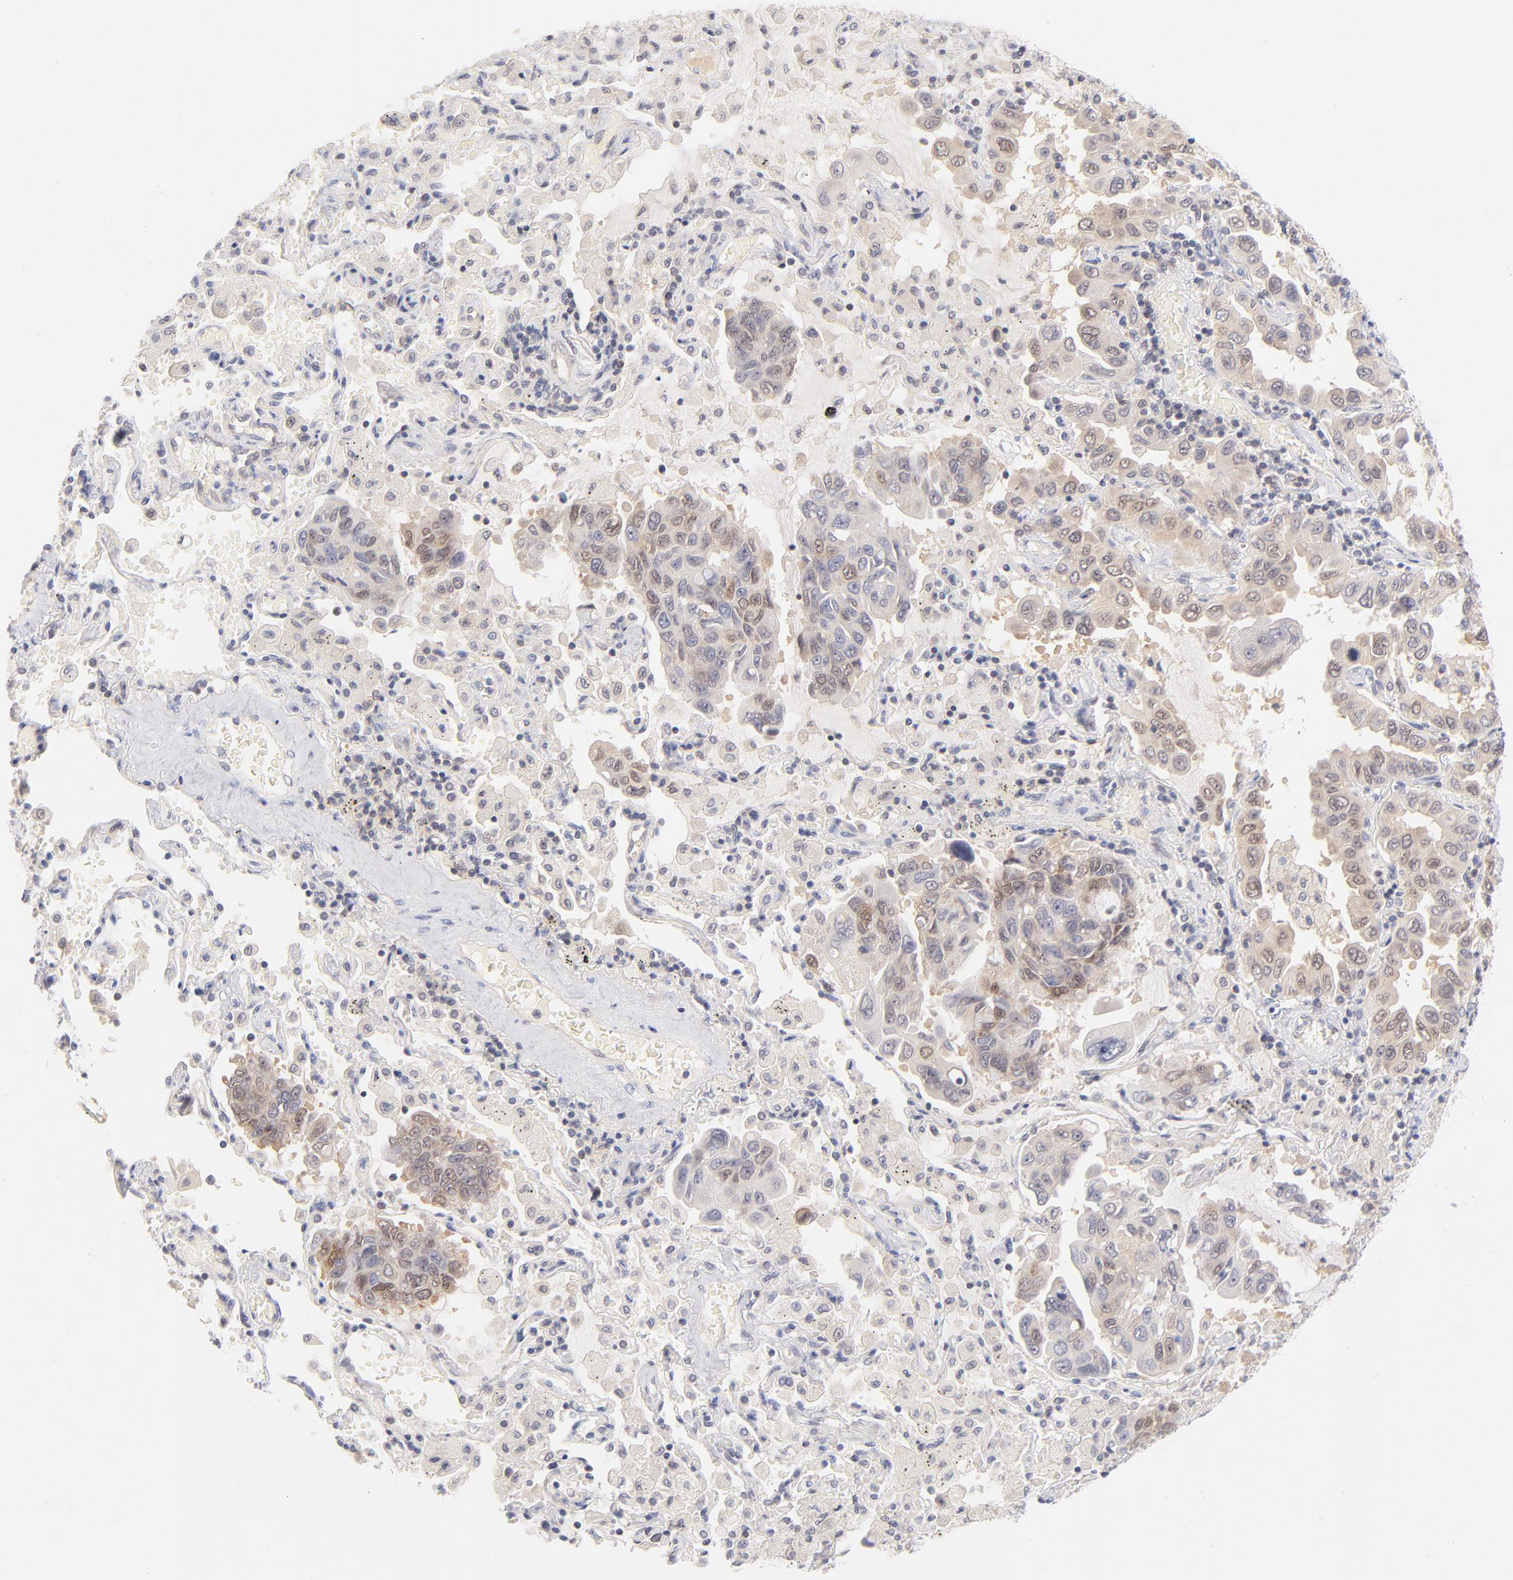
{"staining": {"intensity": "weak", "quantity": "25%-75%", "location": "cytoplasmic/membranous"}, "tissue": "lung cancer", "cell_type": "Tumor cells", "image_type": "cancer", "snomed": [{"axis": "morphology", "description": "Adenocarcinoma, NOS"}, {"axis": "topography", "description": "Lung"}], "caption": "Immunohistochemical staining of lung cancer displays low levels of weak cytoplasmic/membranous expression in approximately 25%-75% of tumor cells.", "gene": "CASP6", "patient": {"sex": "male", "age": 64}}